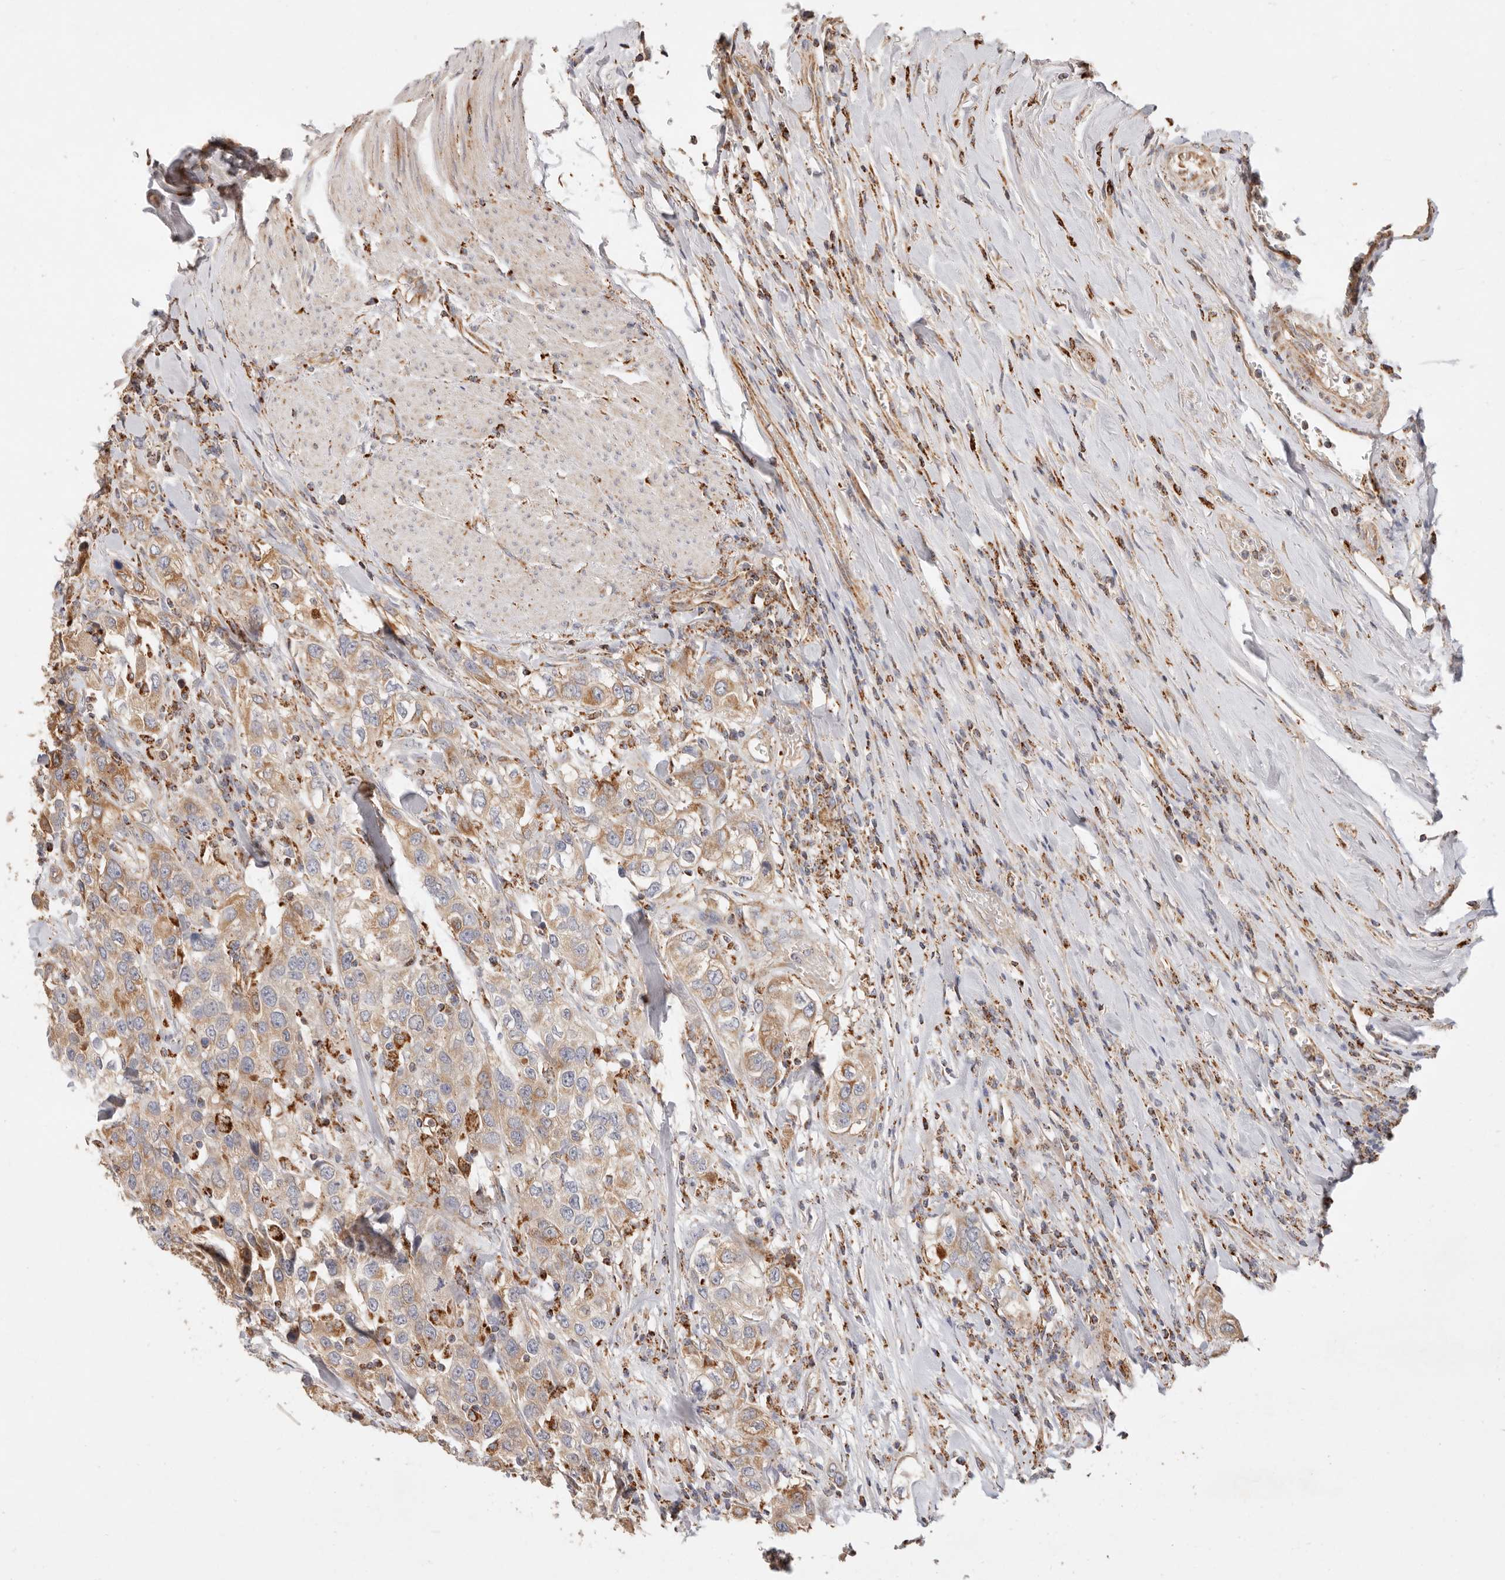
{"staining": {"intensity": "moderate", "quantity": ">75%", "location": "cytoplasmic/membranous"}, "tissue": "urothelial cancer", "cell_type": "Tumor cells", "image_type": "cancer", "snomed": [{"axis": "morphology", "description": "Urothelial carcinoma, High grade"}, {"axis": "topography", "description": "Urinary bladder"}], "caption": "A medium amount of moderate cytoplasmic/membranous expression is present in approximately >75% of tumor cells in urothelial cancer tissue.", "gene": "ARHGEF10L", "patient": {"sex": "female", "age": 80}}